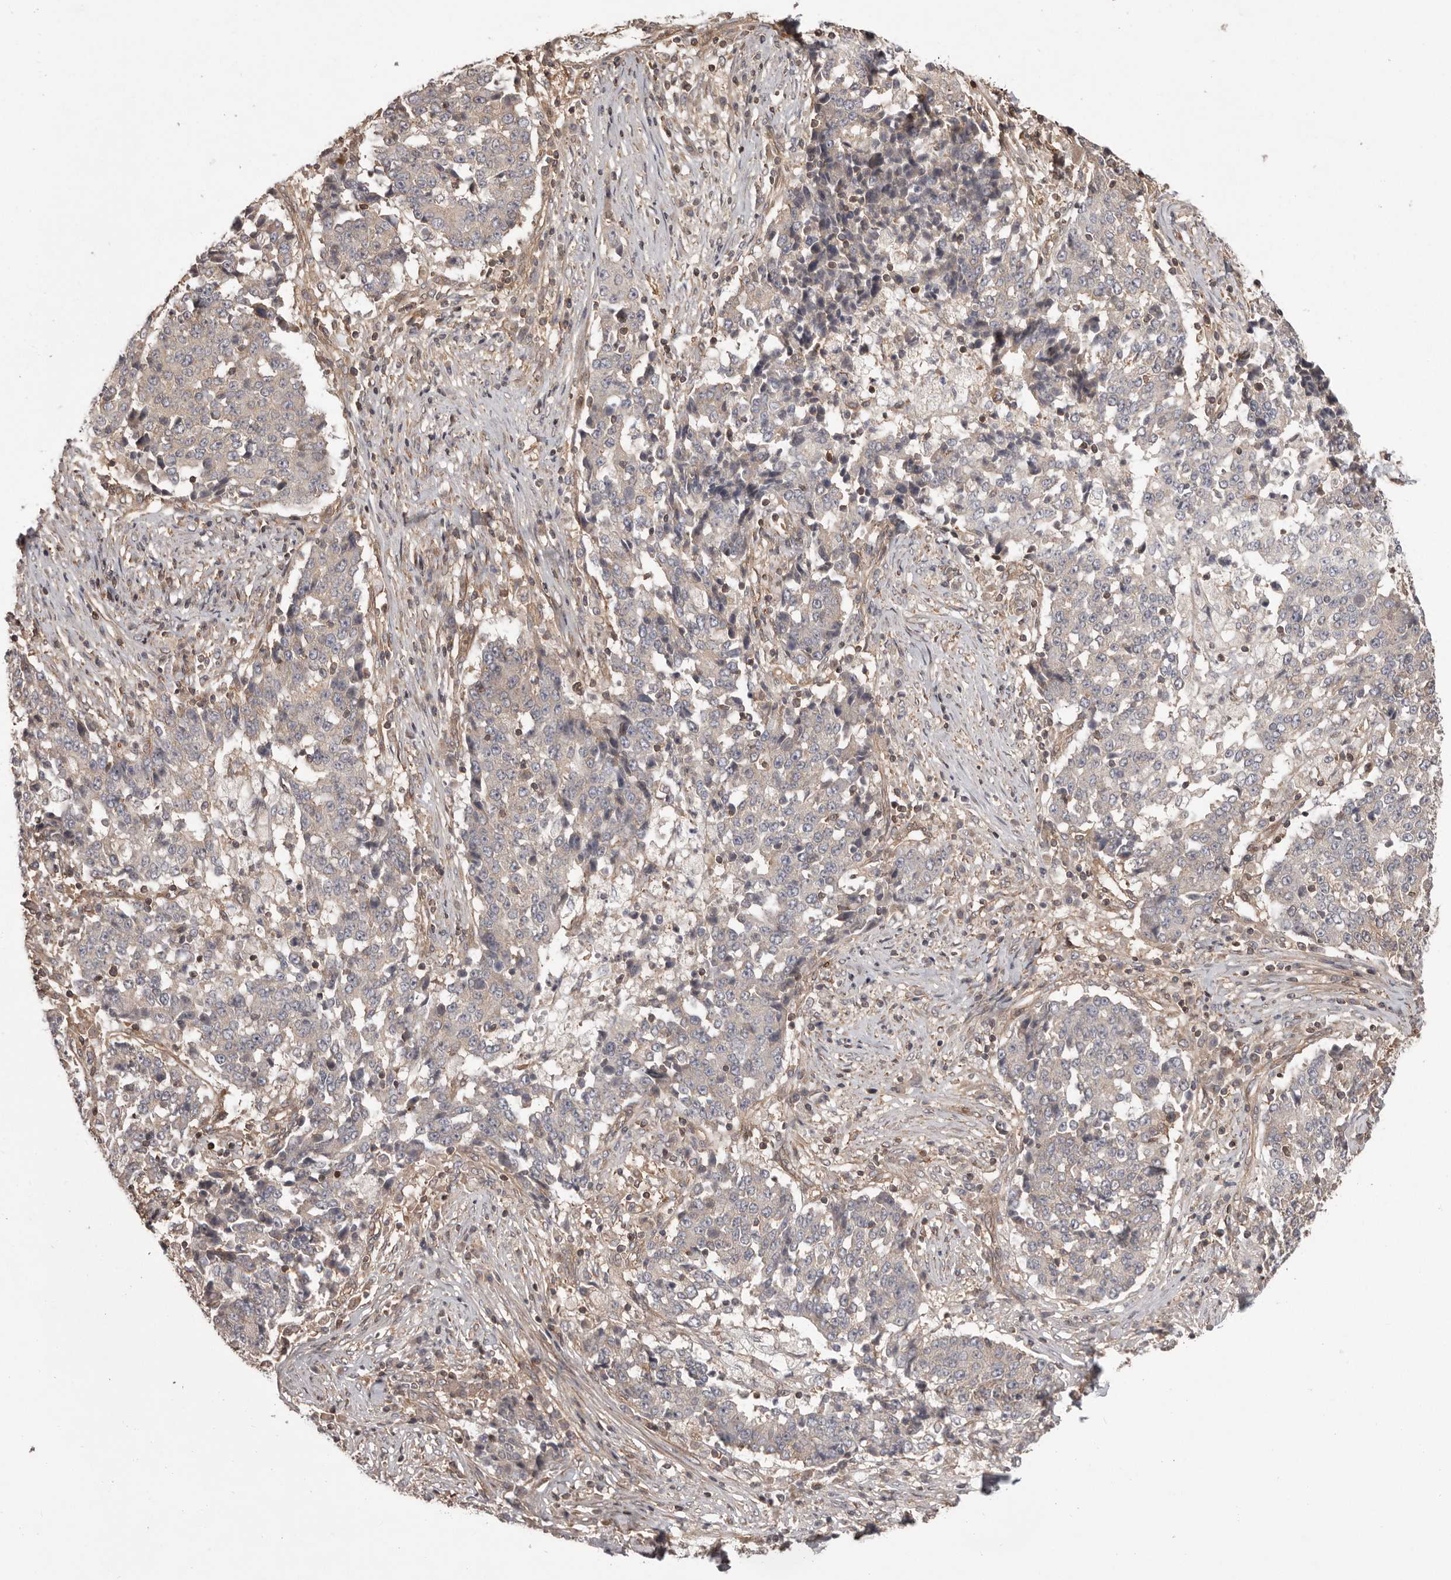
{"staining": {"intensity": "negative", "quantity": "none", "location": "none"}, "tissue": "stomach cancer", "cell_type": "Tumor cells", "image_type": "cancer", "snomed": [{"axis": "morphology", "description": "Adenocarcinoma, NOS"}, {"axis": "topography", "description": "Stomach"}], "caption": "The histopathology image displays no significant positivity in tumor cells of stomach adenocarcinoma.", "gene": "NFKBIA", "patient": {"sex": "male", "age": 59}}